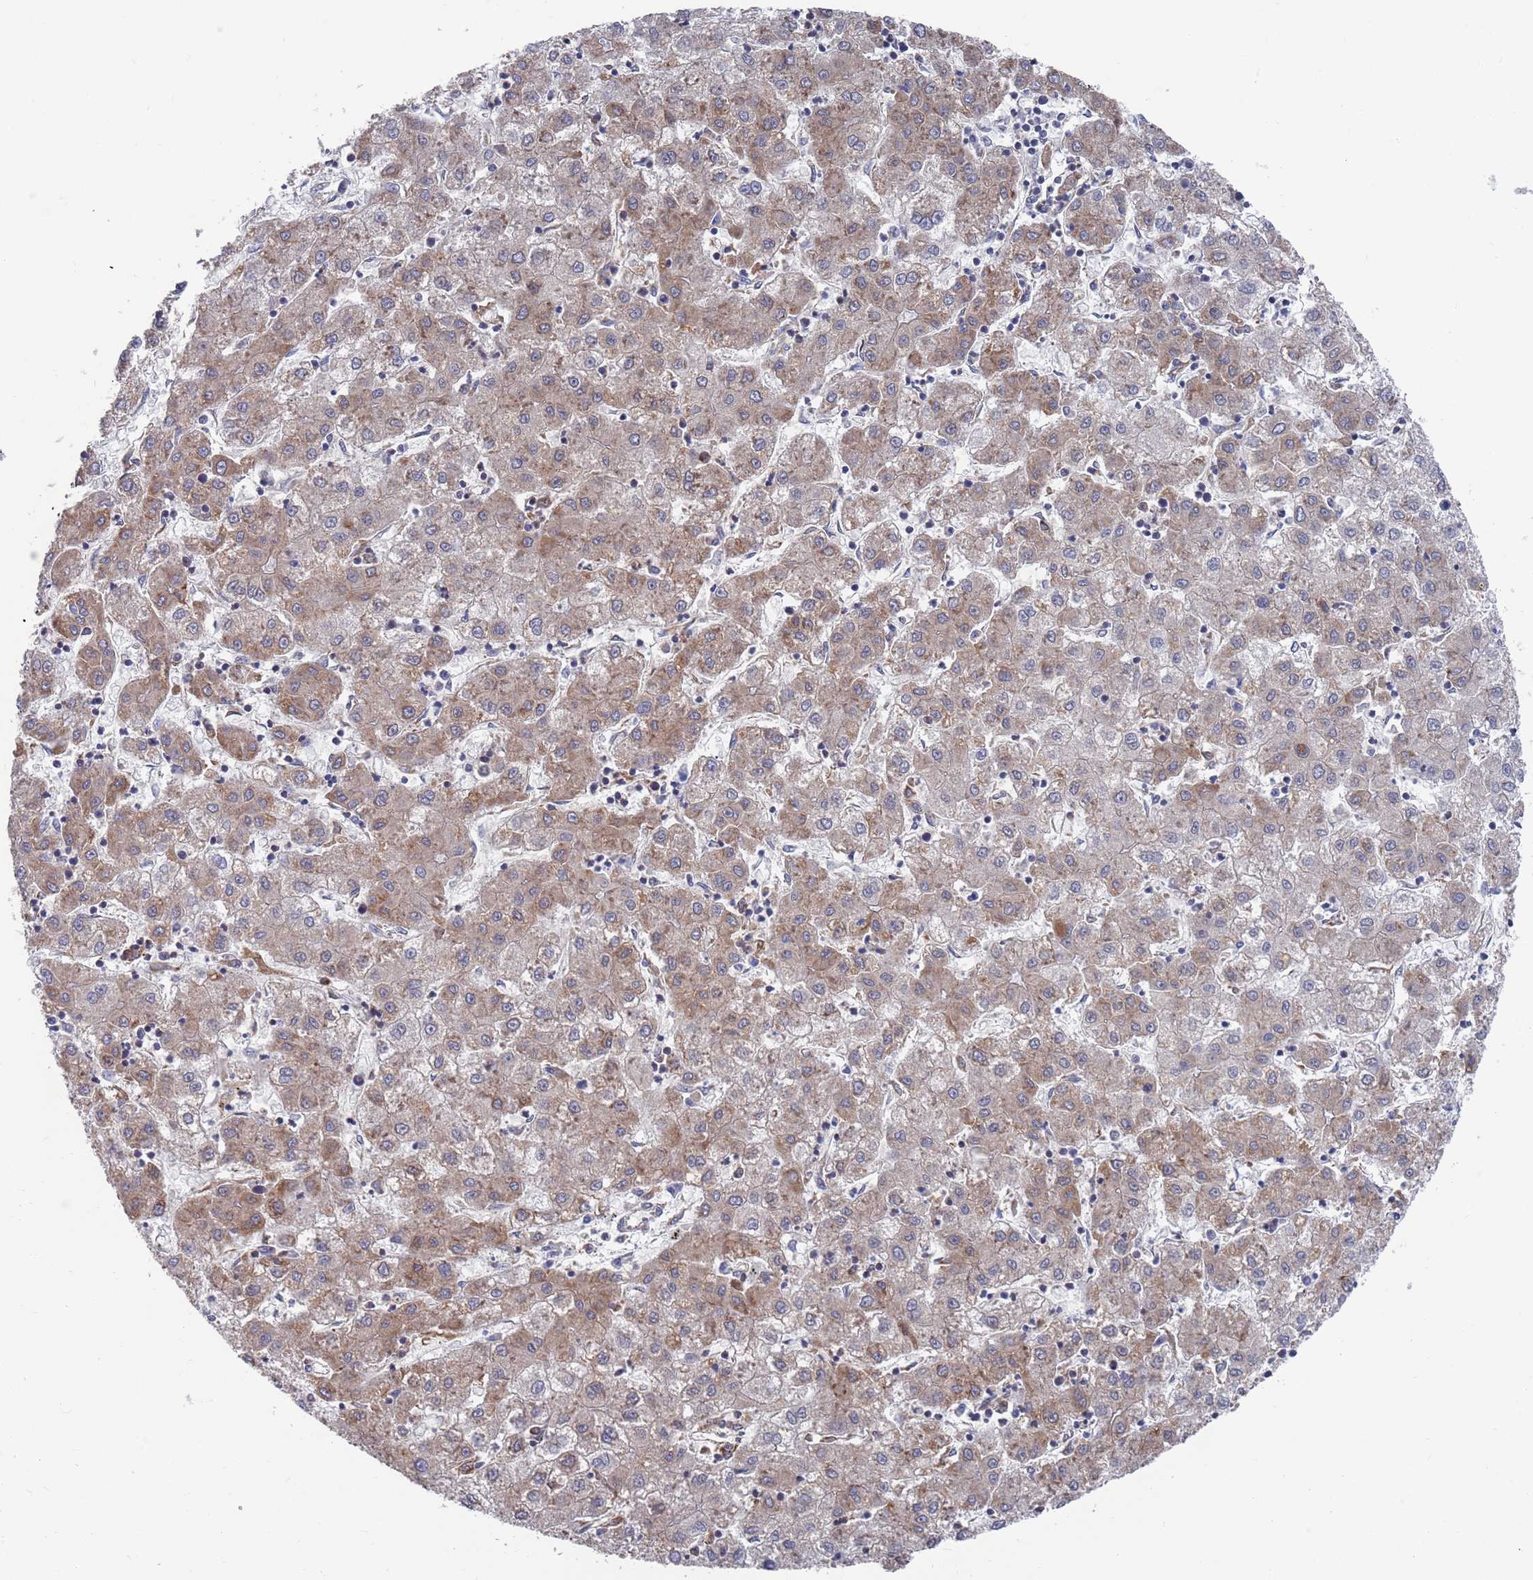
{"staining": {"intensity": "moderate", "quantity": ">75%", "location": "cytoplasmic/membranous"}, "tissue": "liver cancer", "cell_type": "Tumor cells", "image_type": "cancer", "snomed": [{"axis": "morphology", "description": "Carcinoma, Hepatocellular, NOS"}, {"axis": "topography", "description": "Liver"}], "caption": "Brown immunohistochemical staining in liver hepatocellular carcinoma shows moderate cytoplasmic/membranous positivity in approximately >75% of tumor cells. (DAB (3,3'-diaminobenzidine) = brown stain, brightfield microscopy at high magnification).", "gene": "GID8", "patient": {"sex": "male", "age": 72}}